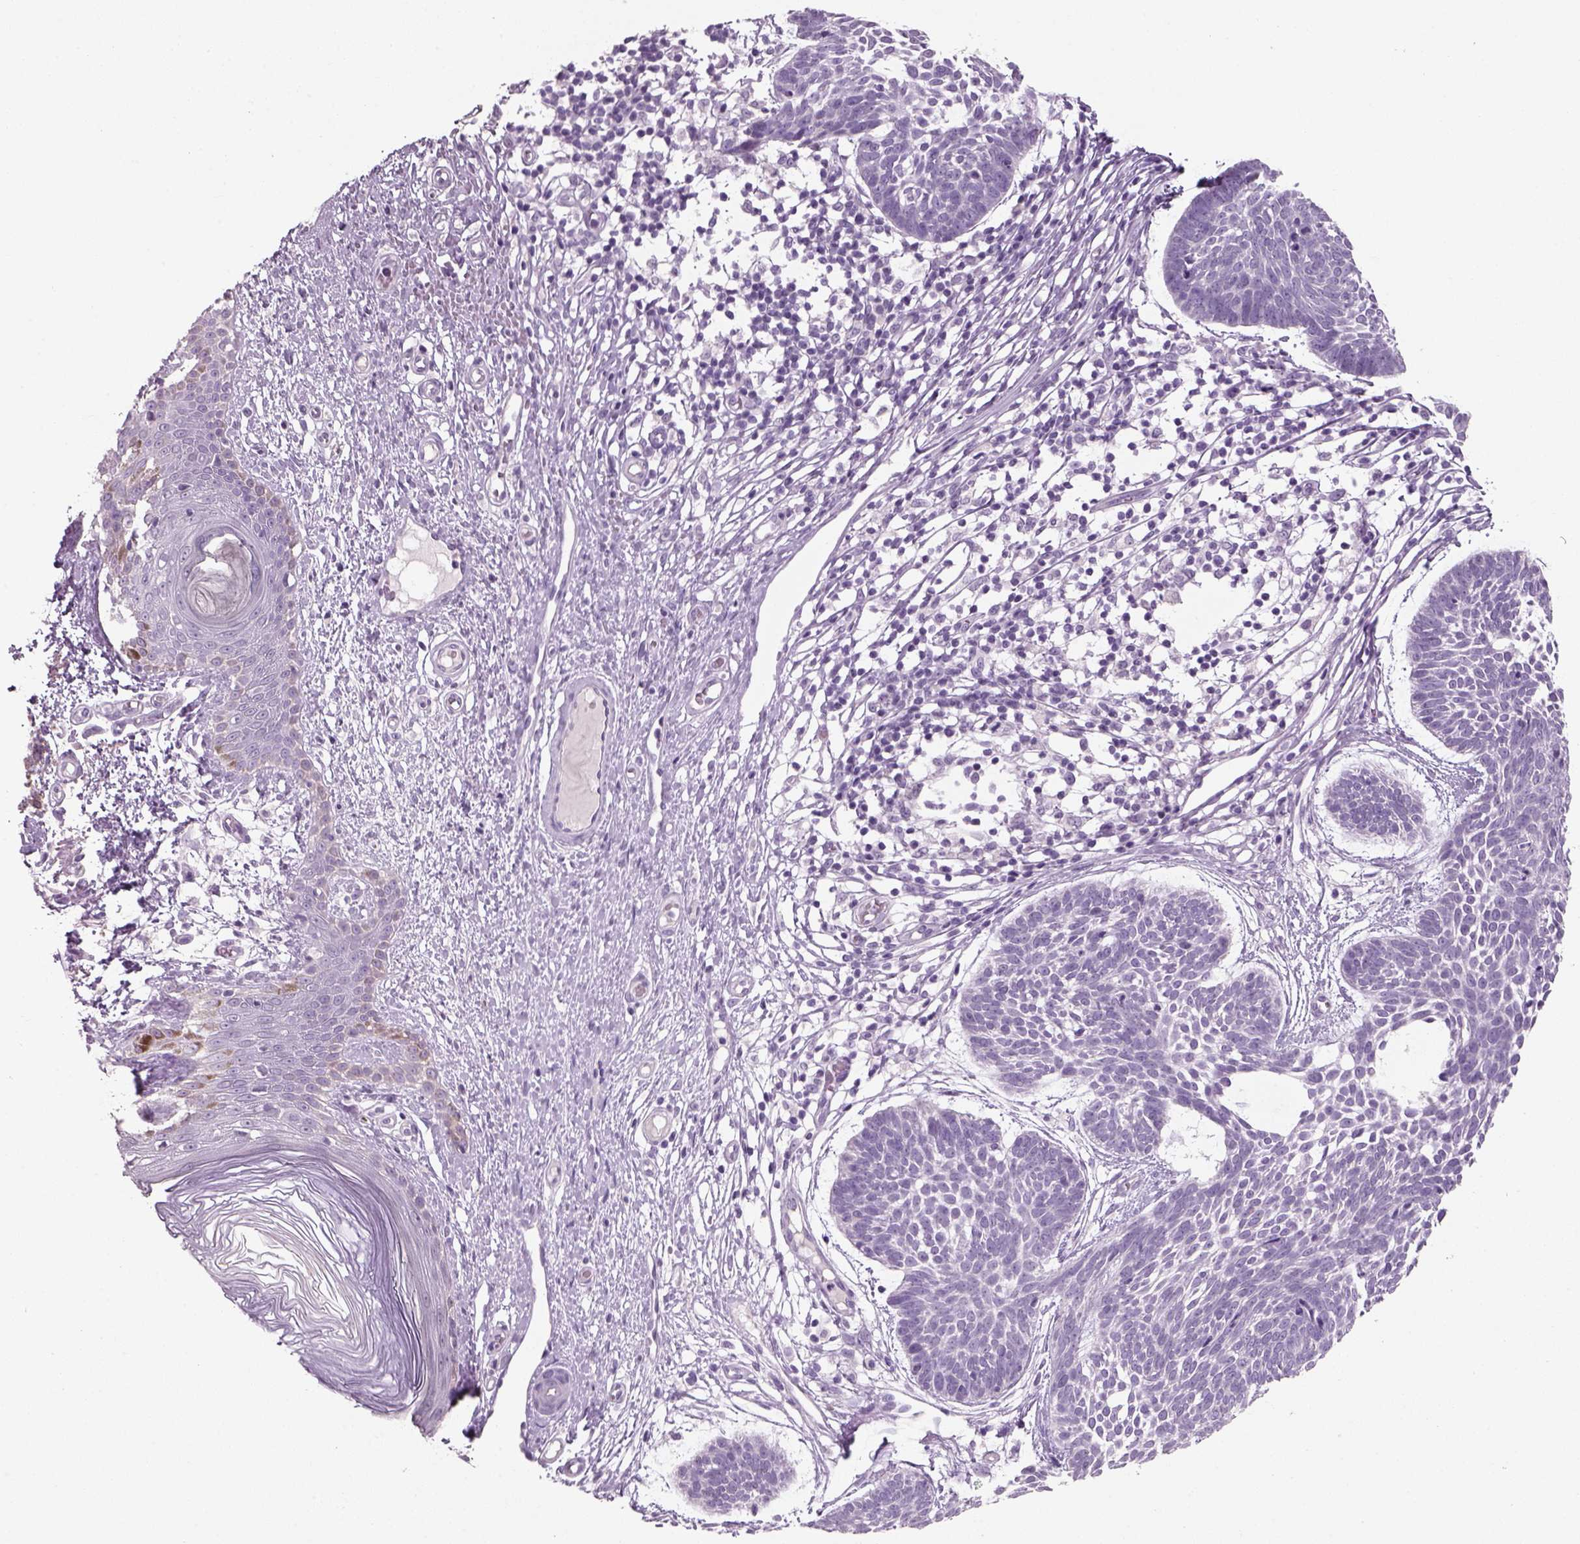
{"staining": {"intensity": "negative", "quantity": "none", "location": "none"}, "tissue": "skin cancer", "cell_type": "Tumor cells", "image_type": "cancer", "snomed": [{"axis": "morphology", "description": "Basal cell carcinoma"}, {"axis": "topography", "description": "Skin"}], "caption": "This is an IHC histopathology image of human skin basal cell carcinoma. There is no positivity in tumor cells.", "gene": "SLC6A2", "patient": {"sex": "male", "age": 85}}